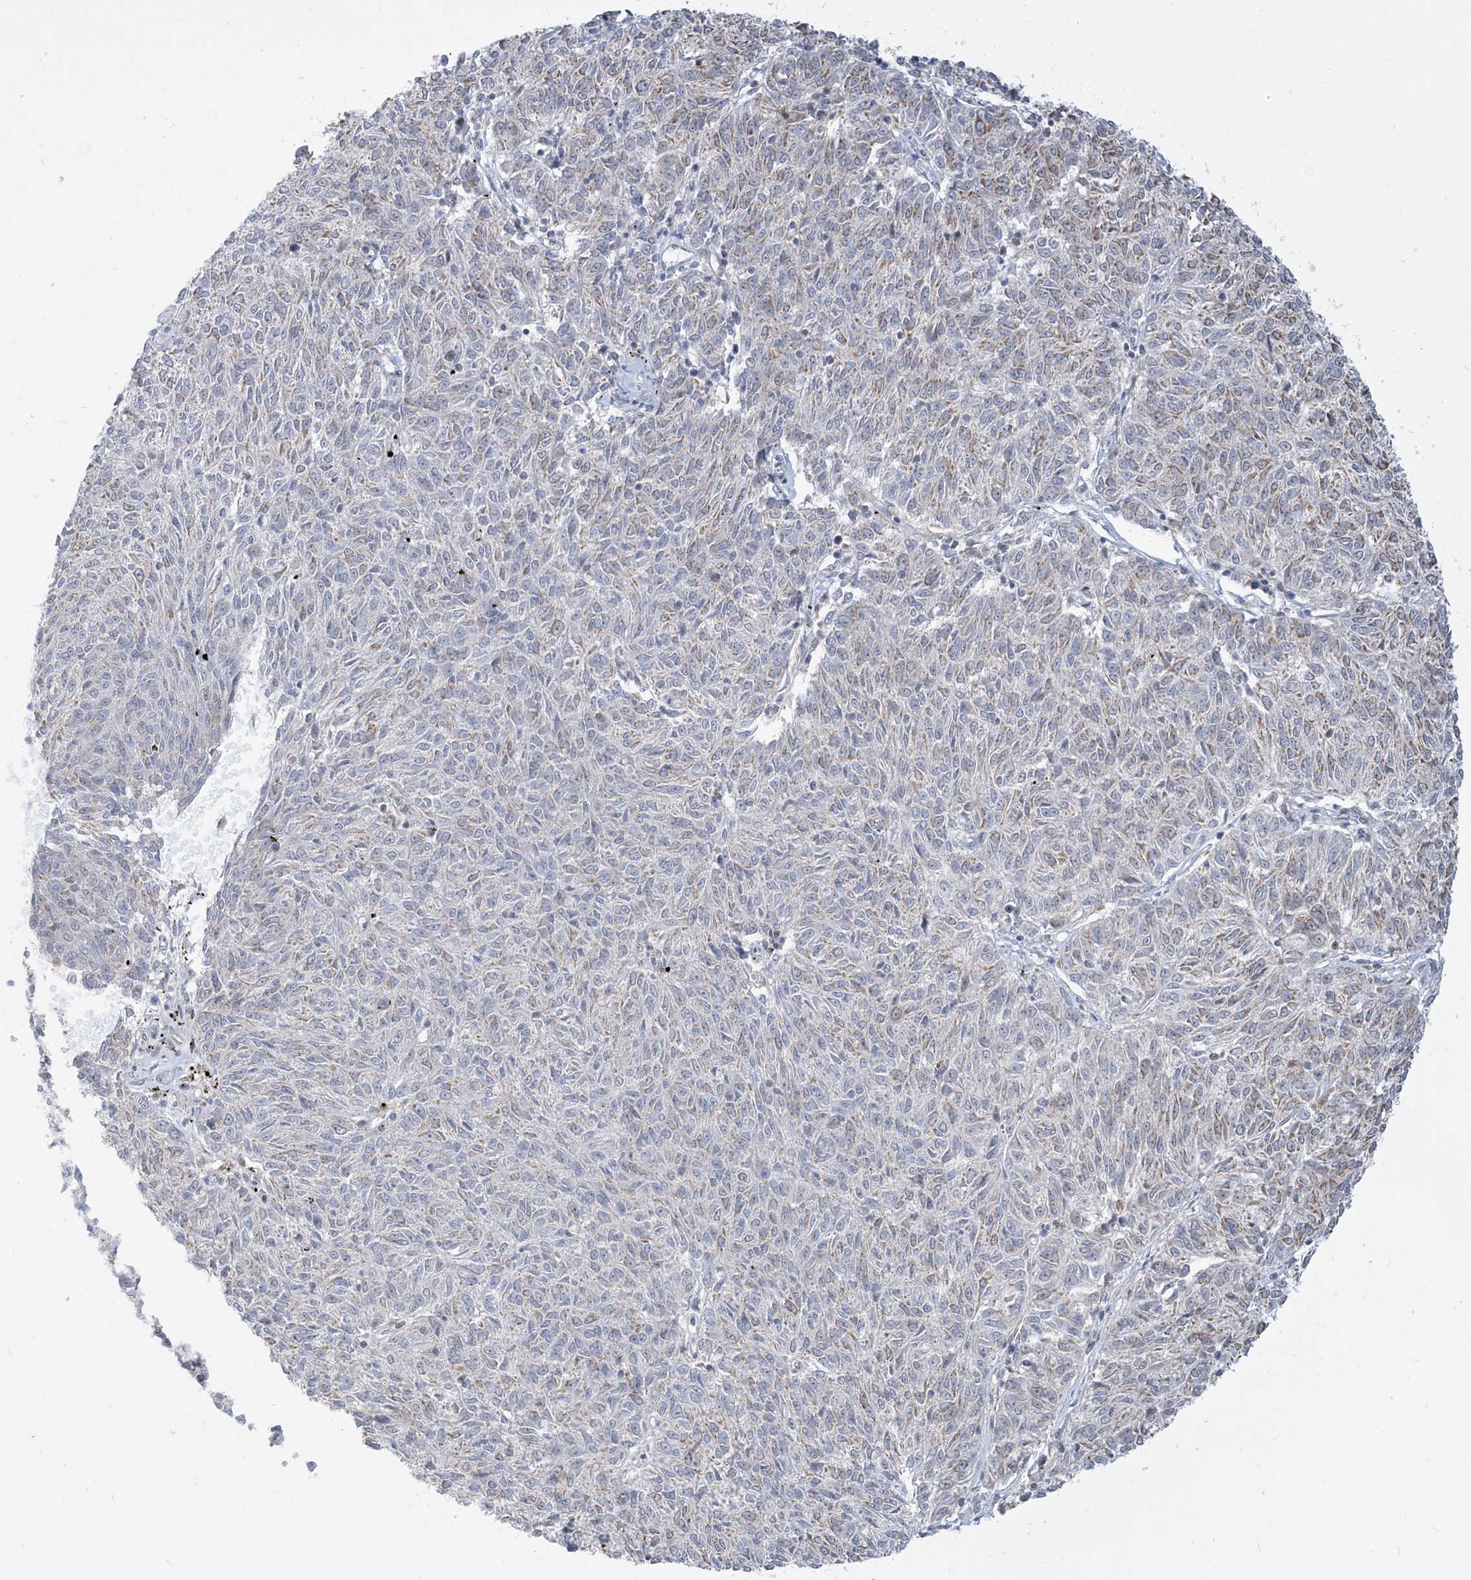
{"staining": {"intensity": "negative", "quantity": "none", "location": "none"}, "tissue": "melanoma", "cell_type": "Tumor cells", "image_type": "cancer", "snomed": [{"axis": "morphology", "description": "Malignant melanoma, NOS"}, {"axis": "topography", "description": "Skin"}], "caption": "There is no significant positivity in tumor cells of malignant melanoma.", "gene": "CASP4", "patient": {"sex": "female", "age": 72}}